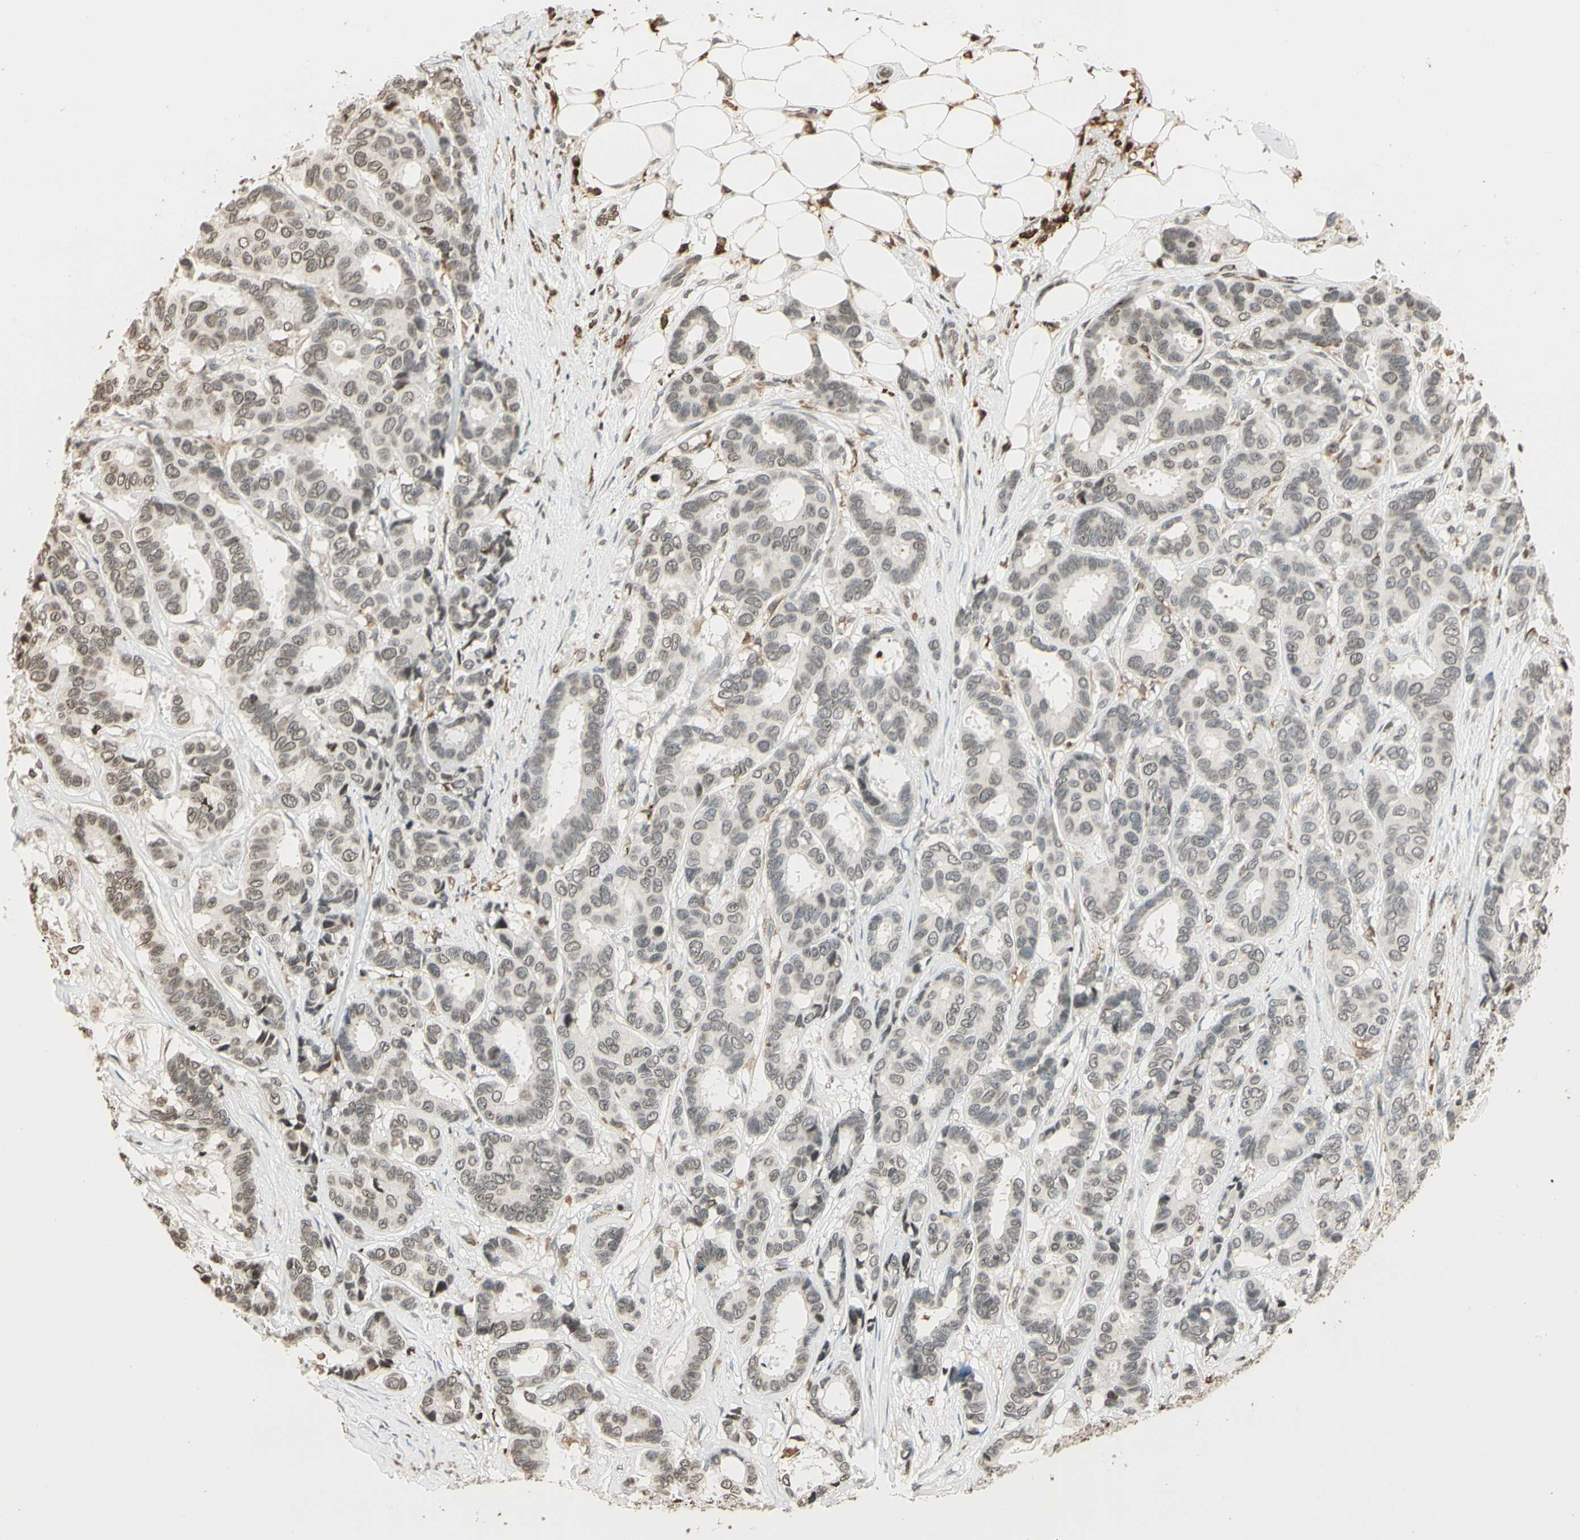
{"staining": {"intensity": "weak", "quantity": "25%-75%", "location": "nuclear"}, "tissue": "breast cancer", "cell_type": "Tumor cells", "image_type": "cancer", "snomed": [{"axis": "morphology", "description": "Duct carcinoma"}, {"axis": "topography", "description": "Breast"}], "caption": "Weak nuclear staining is present in about 25%-75% of tumor cells in breast cancer (invasive ductal carcinoma).", "gene": "FER", "patient": {"sex": "female", "age": 87}}